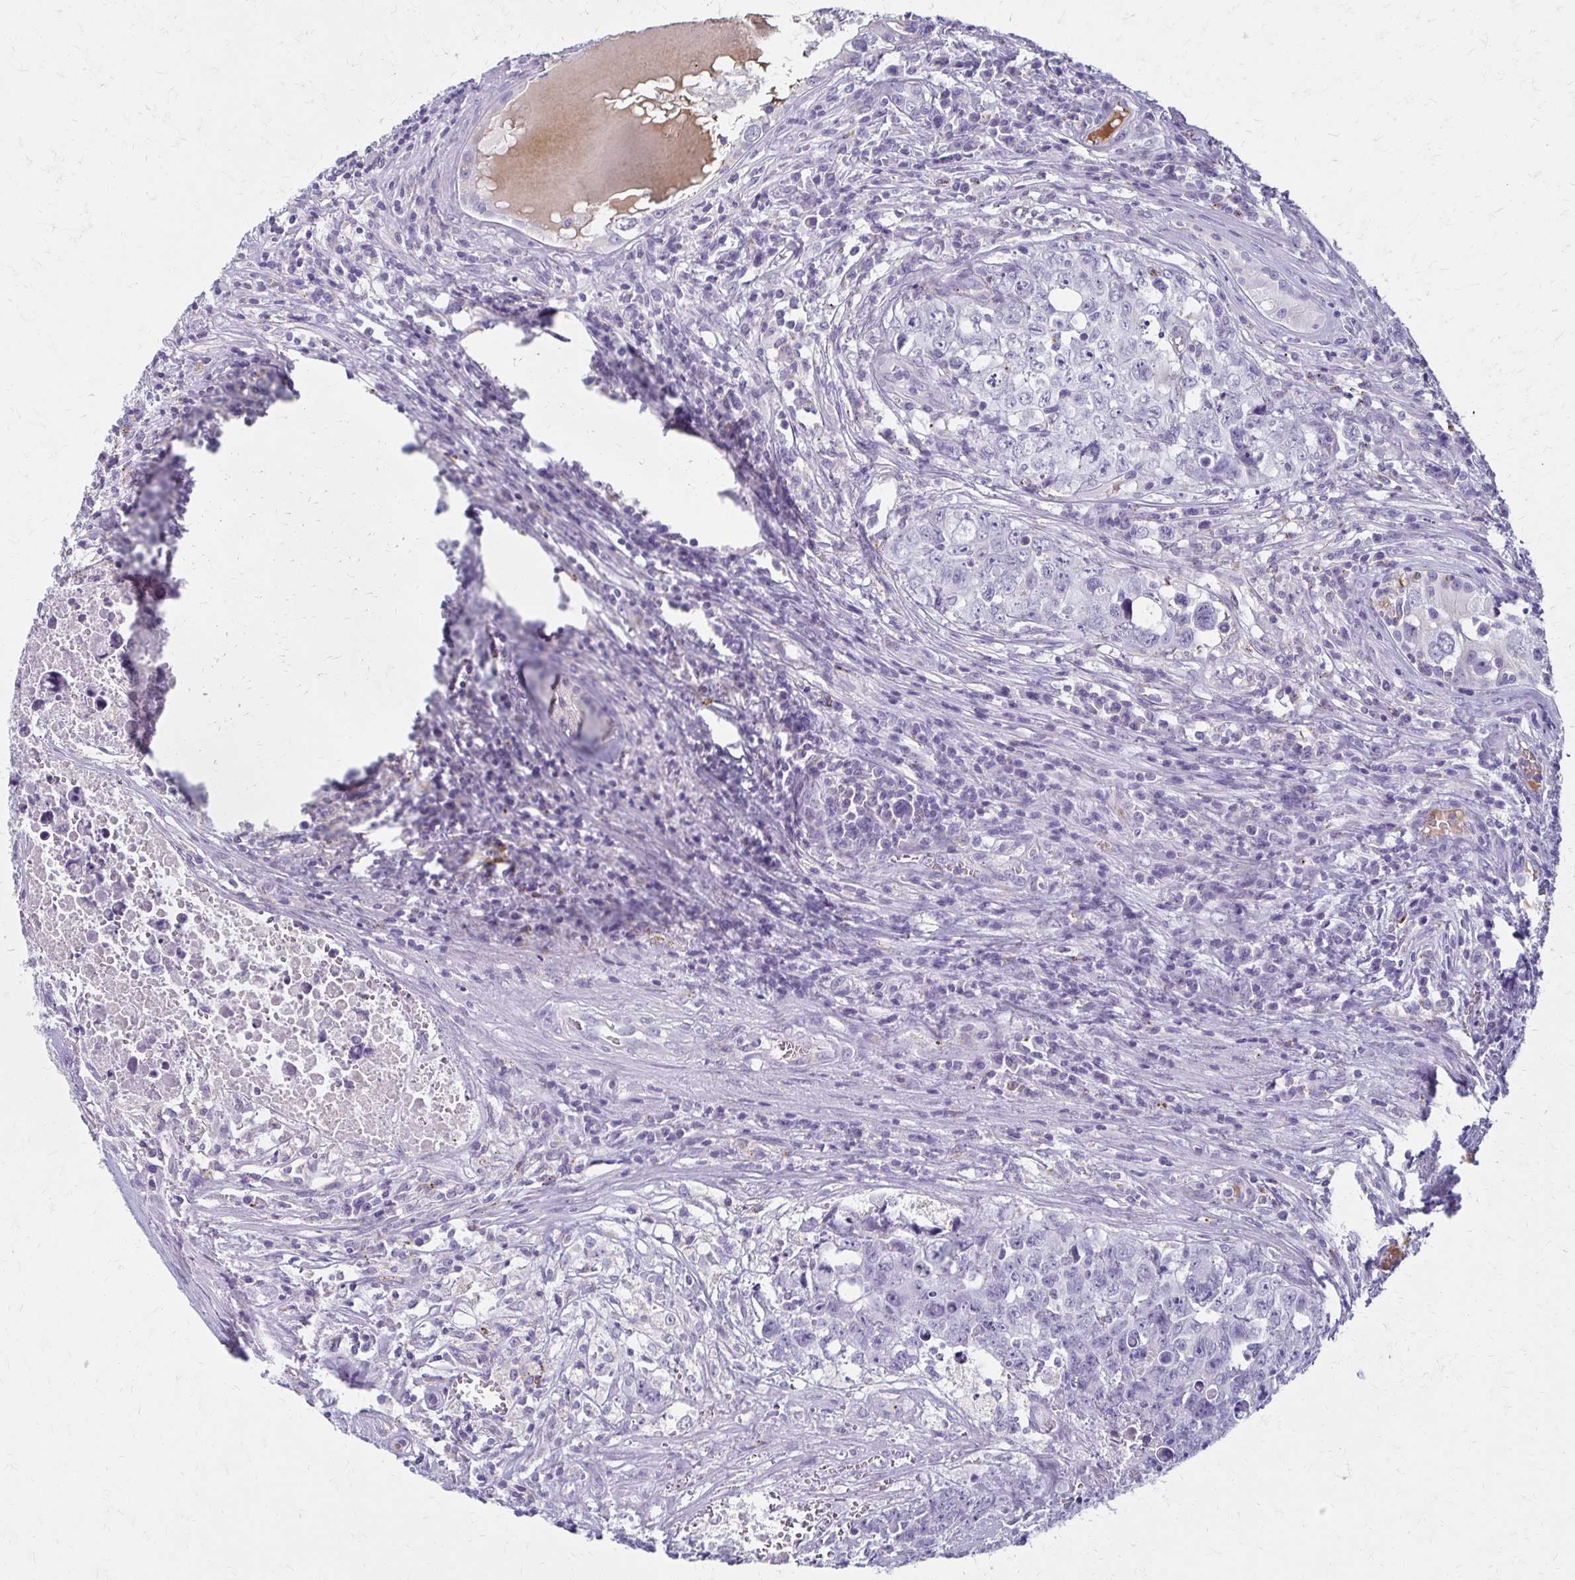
{"staining": {"intensity": "negative", "quantity": "none", "location": "none"}, "tissue": "testis cancer", "cell_type": "Tumor cells", "image_type": "cancer", "snomed": [{"axis": "morphology", "description": "Carcinoma, Embryonal, NOS"}, {"axis": "topography", "description": "Testis"}], "caption": "Testis cancer stained for a protein using immunohistochemistry (IHC) exhibits no positivity tumor cells.", "gene": "BBS12", "patient": {"sex": "male", "age": 24}}